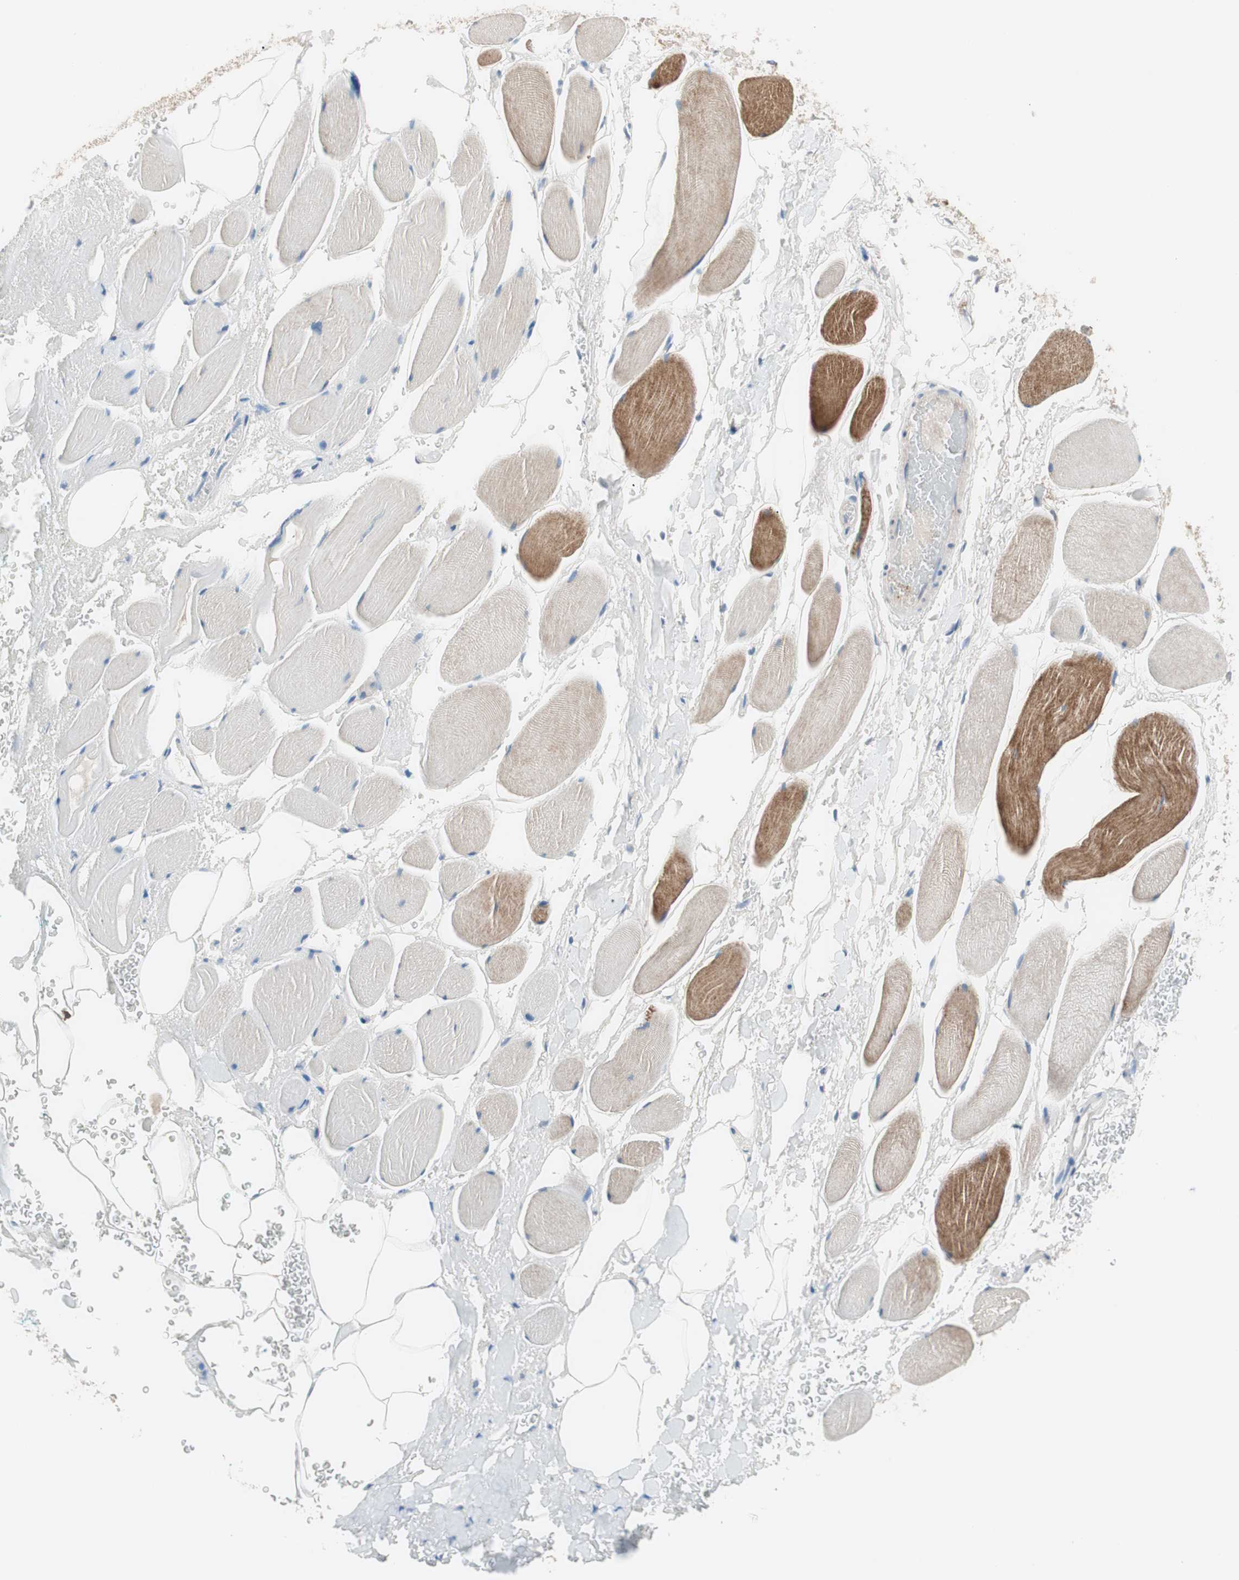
{"staining": {"intensity": "weak", "quantity": "25%-75%", "location": "cytoplasmic/membranous"}, "tissue": "adipose tissue", "cell_type": "Adipocytes", "image_type": "normal", "snomed": [{"axis": "morphology", "description": "Normal tissue, NOS"}, {"axis": "topography", "description": "Soft tissue"}, {"axis": "topography", "description": "Peripheral nerve tissue"}], "caption": "An IHC histopathology image of normal tissue is shown. Protein staining in brown highlights weak cytoplasmic/membranous positivity in adipose tissue within adipocytes.", "gene": "GALT", "patient": {"sex": "female", "age": 71}}